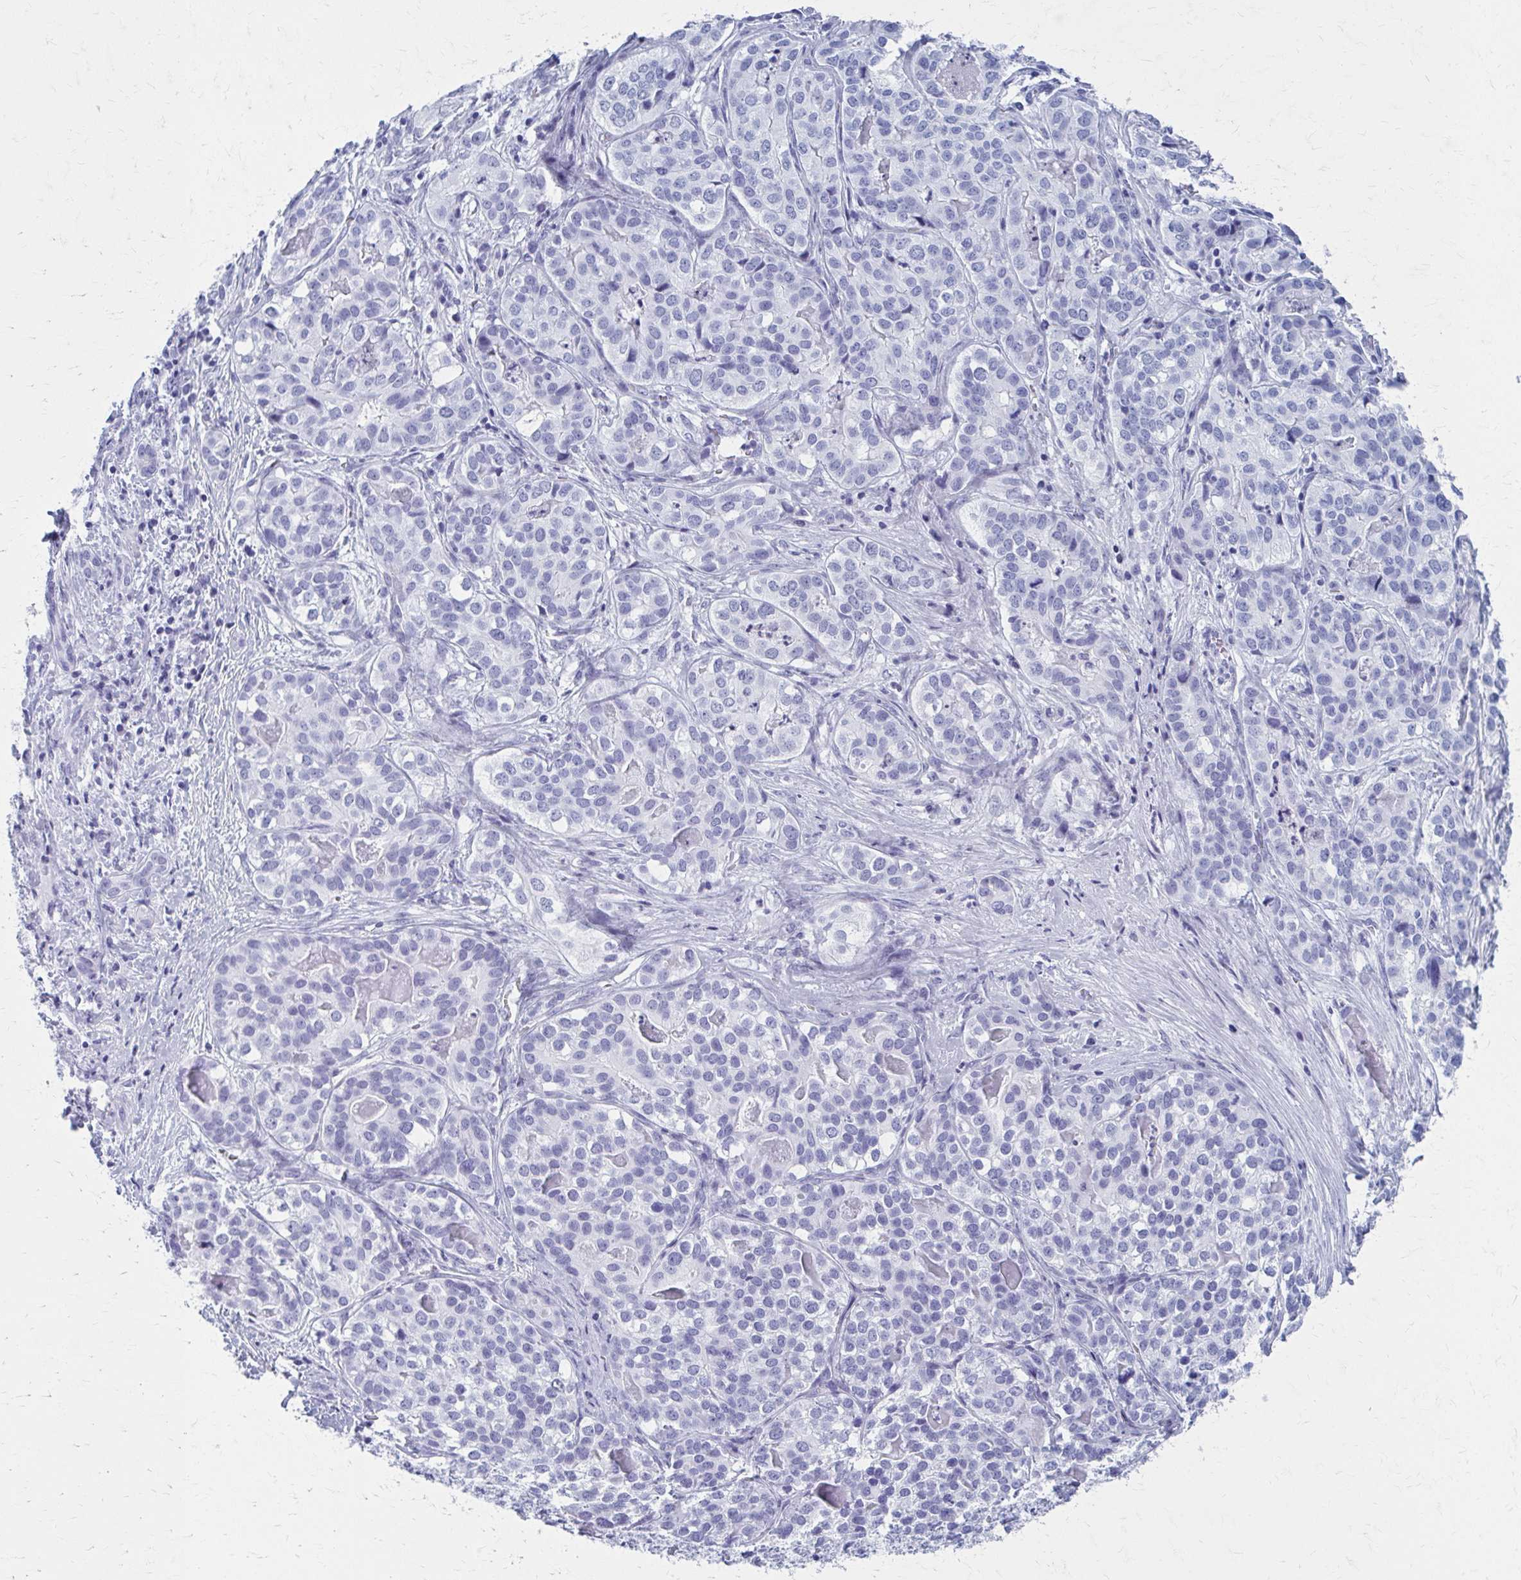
{"staining": {"intensity": "negative", "quantity": "none", "location": "none"}, "tissue": "liver cancer", "cell_type": "Tumor cells", "image_type": "cancer", "snomed": [{"axis": "morphology", "description": "Cholangiocarcinoma"}, {"axis": "topography", "description": "Liver"}], "caption": "The photomicrograph demonstrates no staining of tumor cells in cholangiocarcinoma (liver).", "gene": "CELF5", "patient": {"sex": "male", "age": 56}}